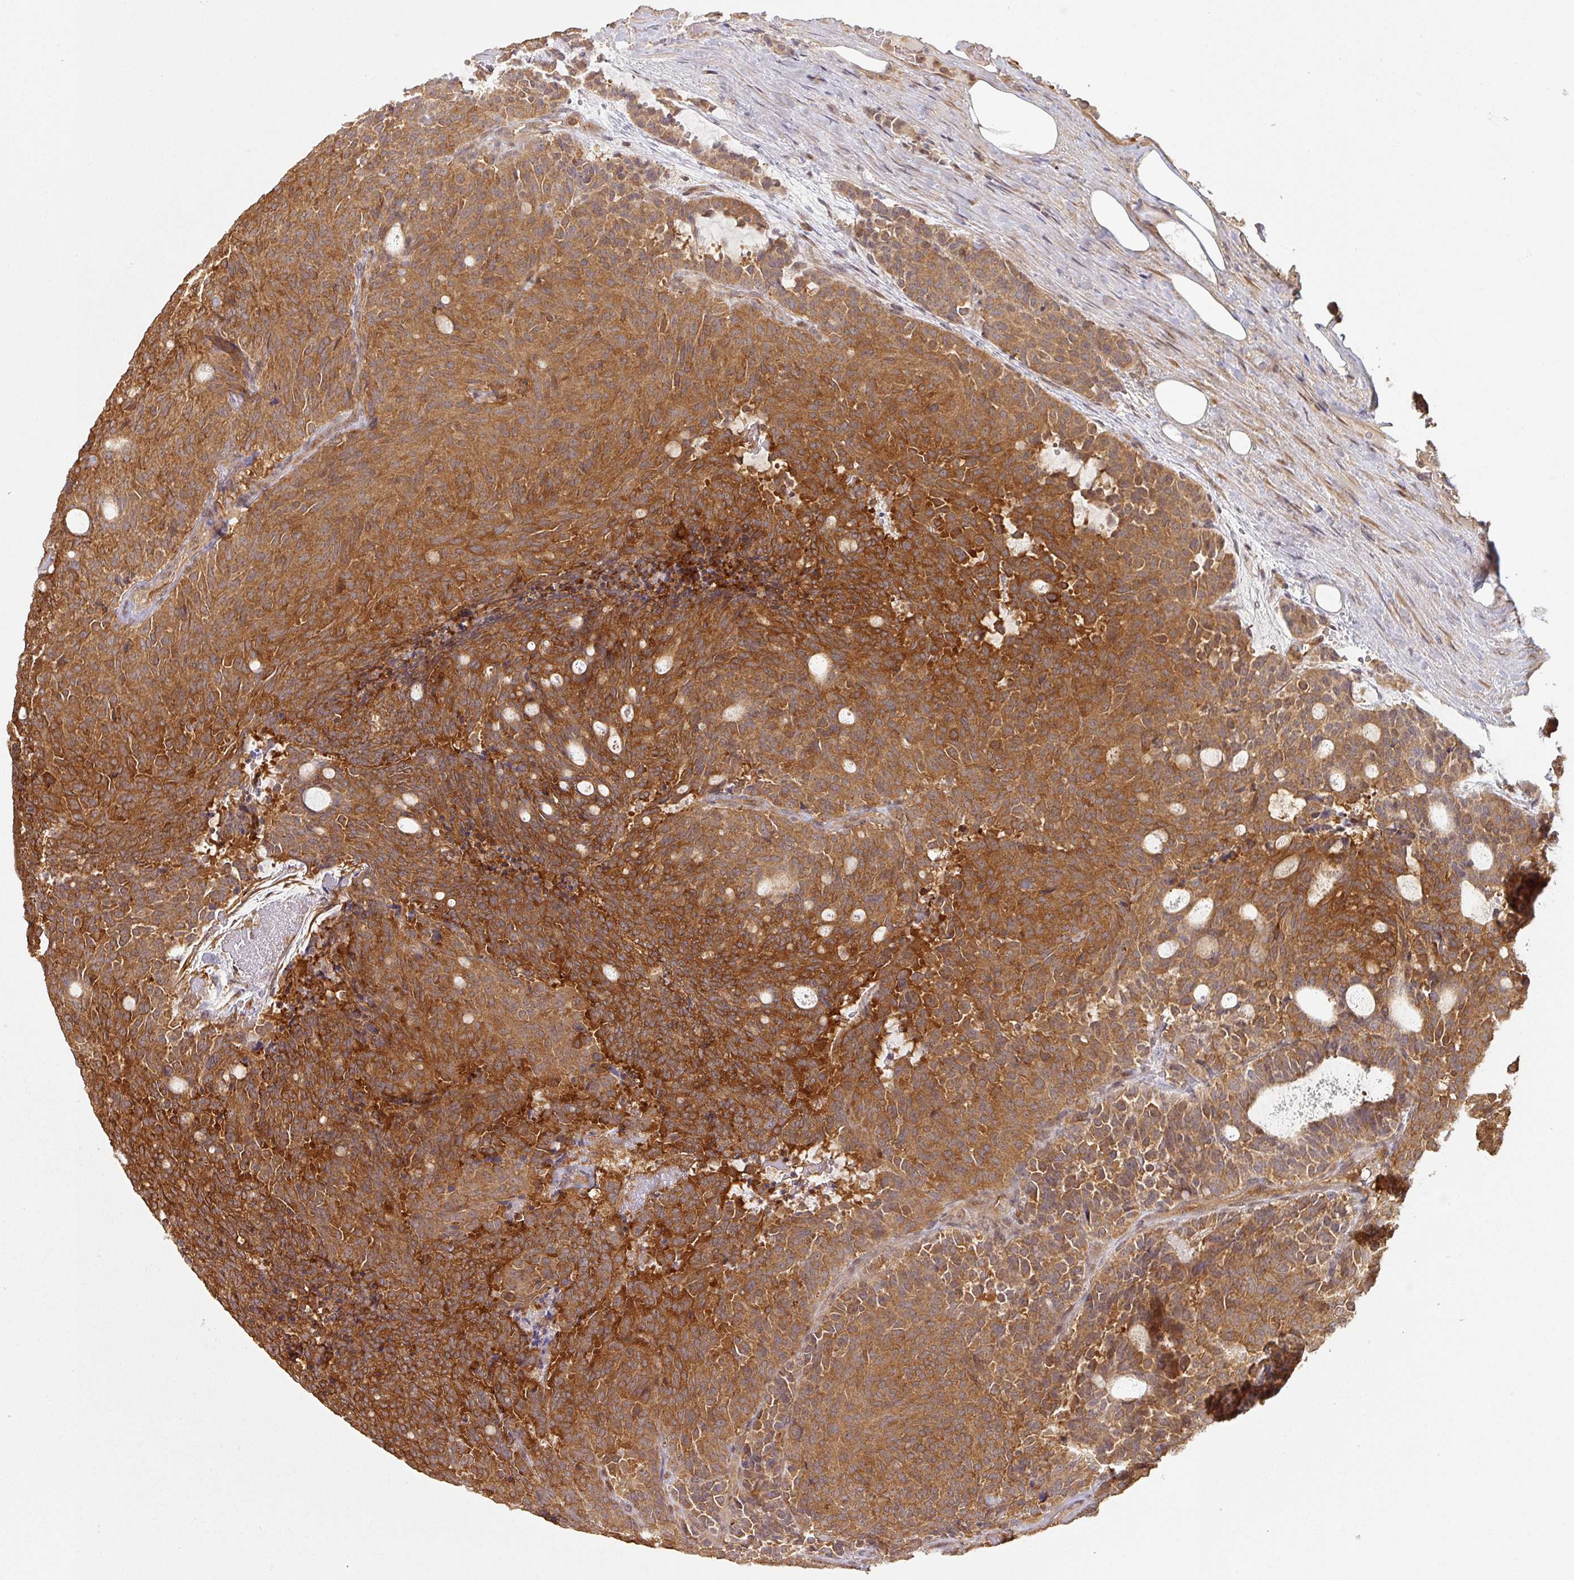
{"staining": {"intensity": "strong", "quantity": ">75%", "location": "cytoplasmic/membranous"}, "tissue": "carcinoid", "cell_type": "Tumor cells", "image_type": "cancer", "snomed": [{"axis": "morphology", "description": "Carcinoid, malignant, NOS"}, {"axis": "topography", "description": "Pancreas"}], "caption": "Immunohistochemical staining of human carcinoid (malignant) shows strong cytoplasmic/membranous protein expression in about >75% of tumor cells.", "gene": "ZNF322", "patient": {"sex": "female", "age": 54}}